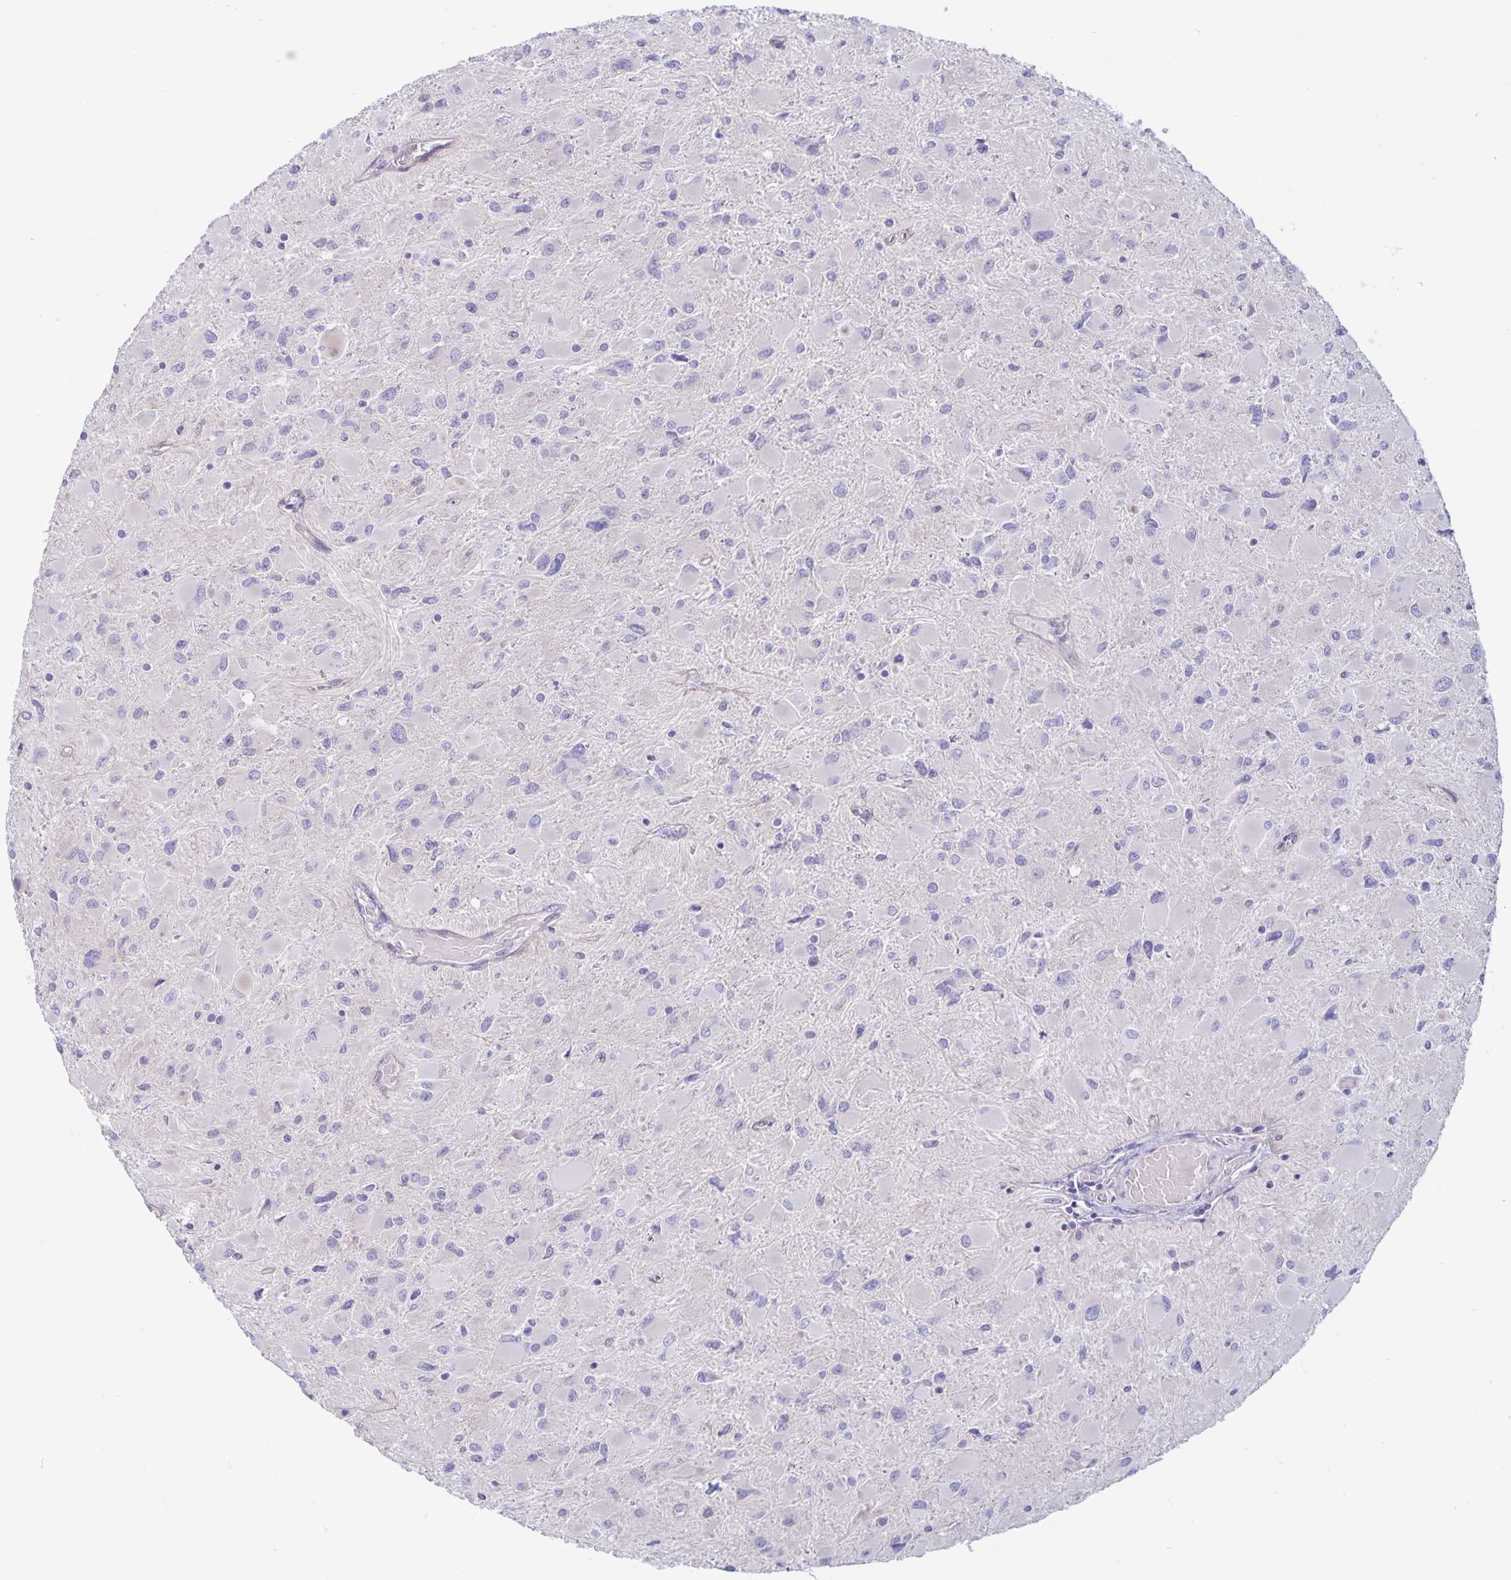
{"staining": {"intensity": "negative", "quantity": "none", "location": "none"}, "tissue": "glioma", "cell_type": "Tumor cells", "image_type": "cancer", "snomed": [{"axis": "morphology", "description": "Glioma, malignant, High grade"}, {"axis": "topography", "description": "Cerebral cortex"}], "caption": "Immunohistochemistry (IHC) micrograph of neoplastic tissue: glioma stained with DAB displays no significant protein staining in tumor cells.", "gene": "PLCB3", "patient": {"sex": "female", "age": 36}}